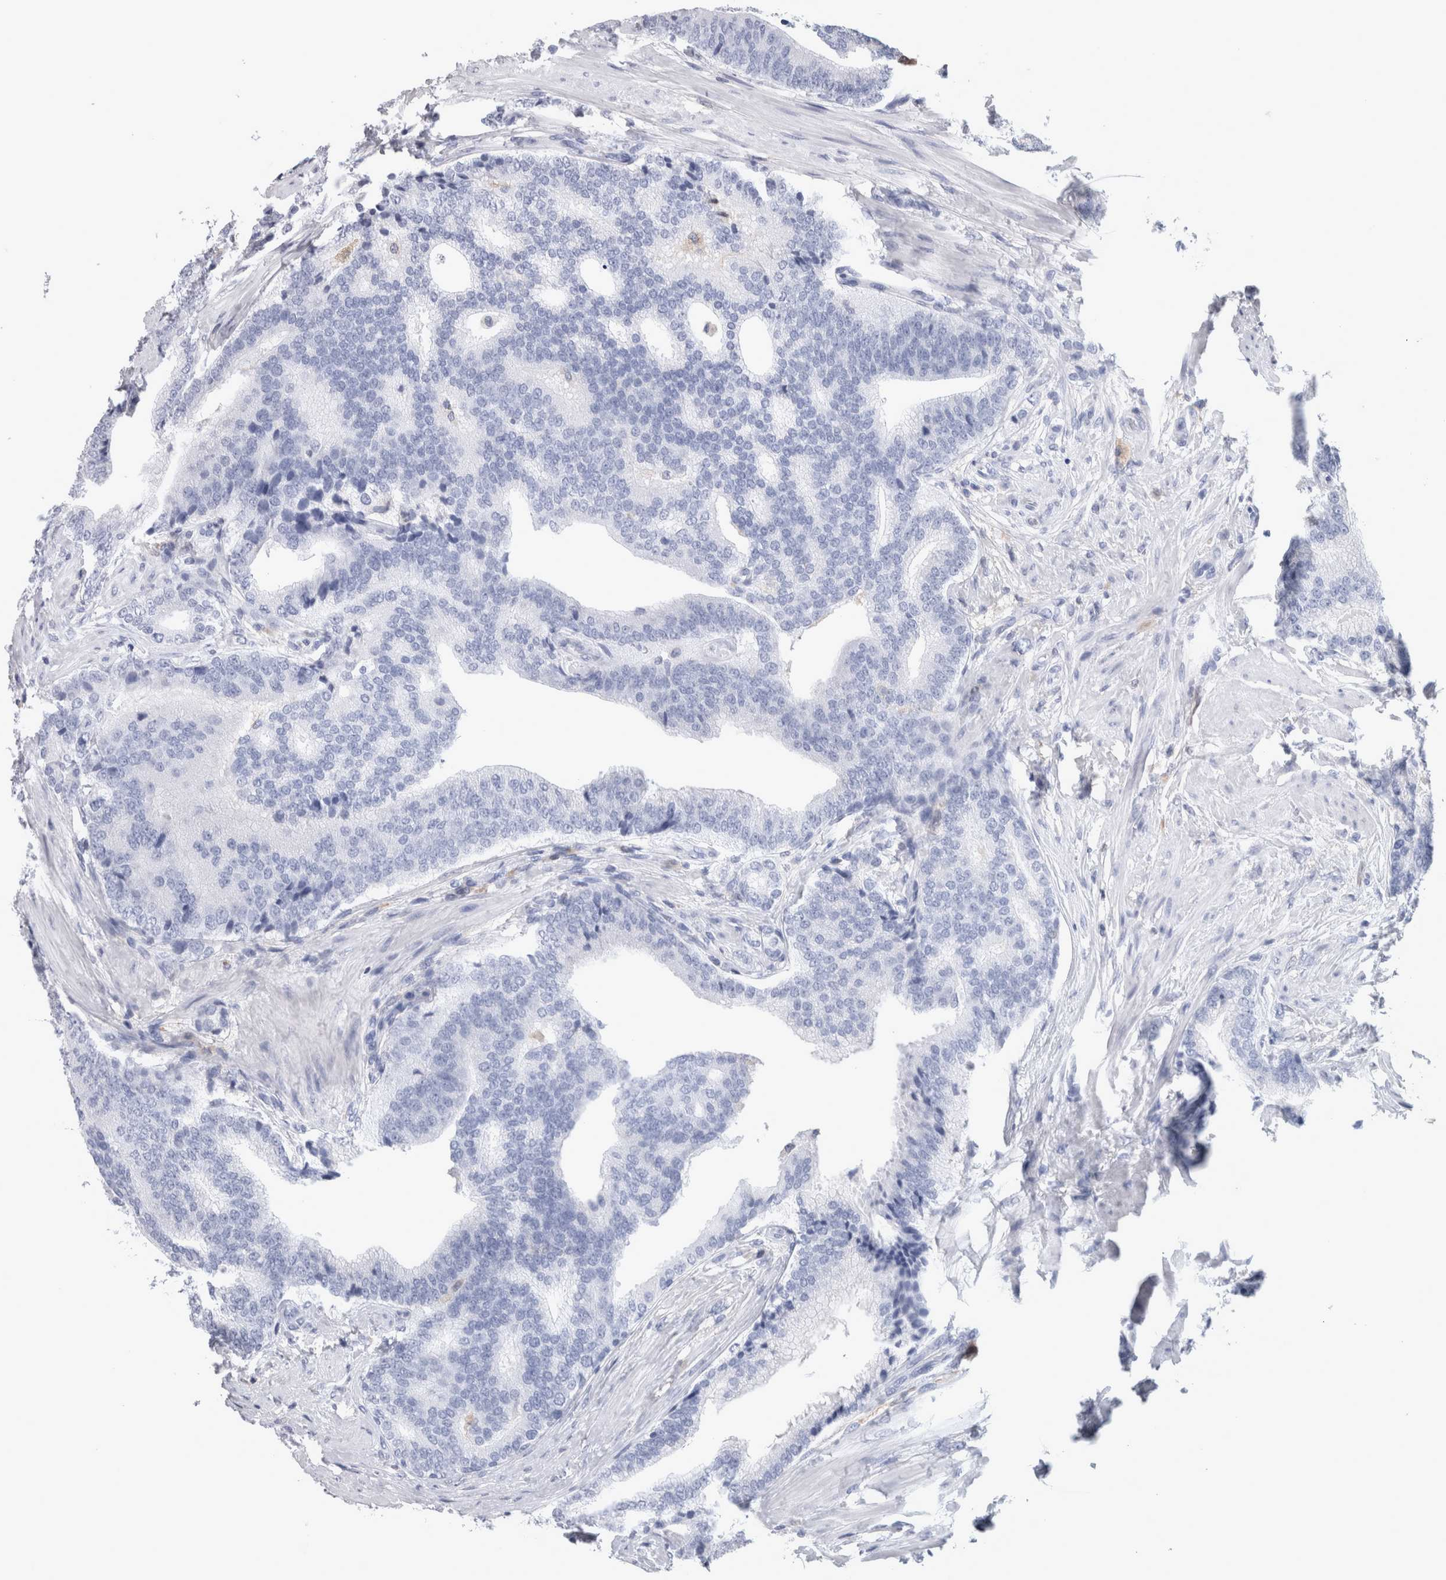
{"staining": {"intensity": "negative", "quantity": "none", "location": "none"}, "tissue": "prostate cancer", "cell_type": "Tumor cells", "image_type": "cancer", "snomed": [{"axis": "morphology", "description": "Adenocarcinoma, High grade"}, {"axis": "topography", "description": "Prostate"}], "caption": "DAB immunohistochemical staining of human adenocarcinoma (high-grade) (prostate) displays no significant positivity in tumor cells. (DAB (3,3'-diaminobenzidine) immunohistochemistry (IHC) visualized using brightfield microscopy, high magnification).", "gene": "CA8", "patient": {"sex": "male", "age": 55}}